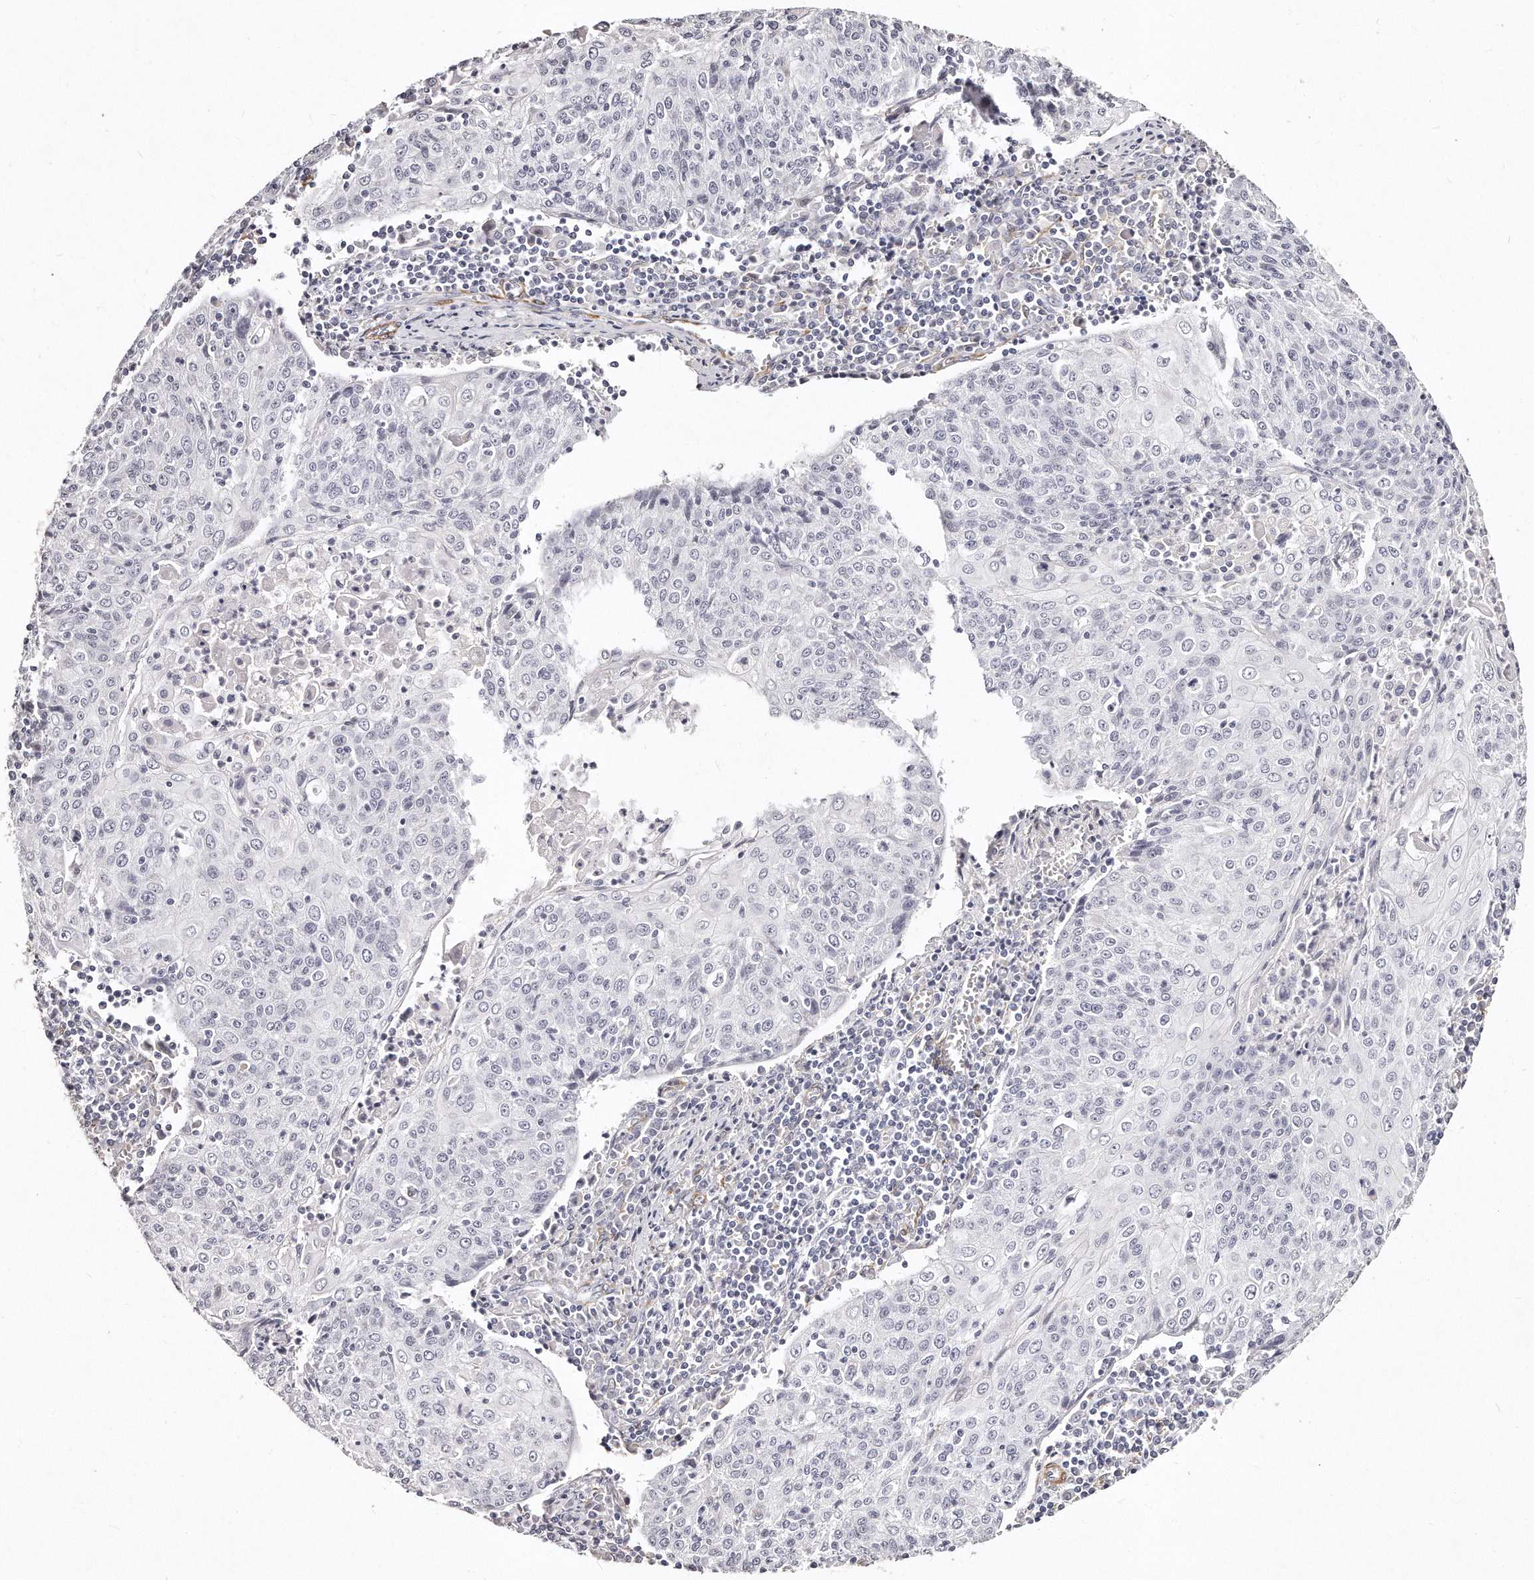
{"staining": {"intensity": "negative", "quantity": "none", "location": "none"}, "tissue": "cervical cancer", "cell_type": "Tumor cells", "image_type": "cancer", "snomed": [{"axis": "morphology", "description": "Squamous cell carcinoma, NOS"}, {"axis": "topography", "description": "Cervix"}], "caption": "Image shows no significant protein positivity in tumor cells of cervical squamous cell carcinoma.", "gene": "LMOD1", "patient": {"sex": "female", "age": 48}}